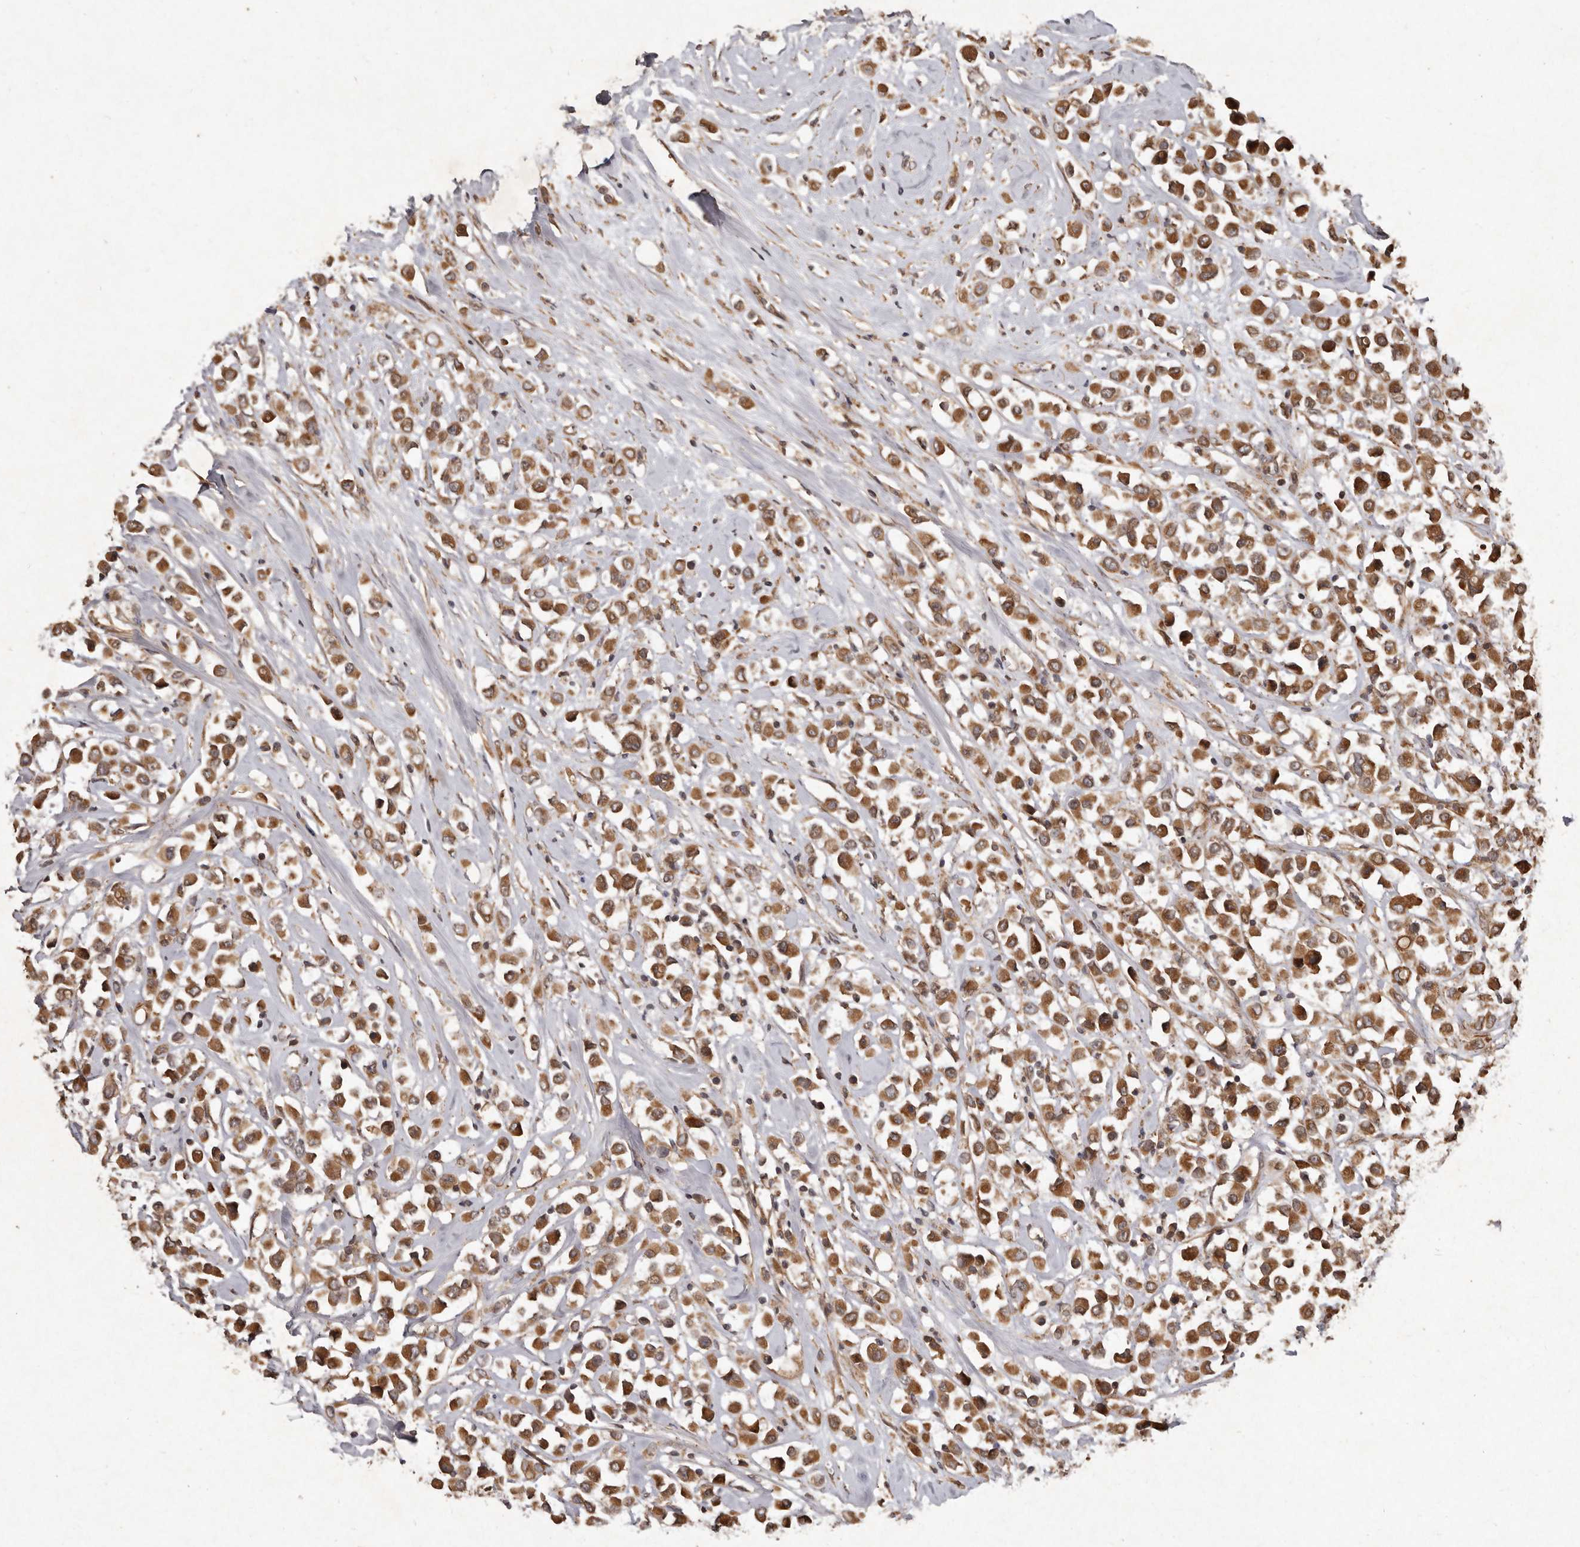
{"staining": {"intensity": "moderate", "quantity": ">75%", "location": "cytoplasmic/membranous"}, "tissue": "breast cancer", "cell_type": "Tumor cells", "image_type": "cancer", "snomed": [{"axis": "morphology", "description": "Duct carcinoma"}, {"axis": "topography", "description": "Breast"}], "caption": "Breast cancer tissue shows moderate cytoplasmic/membranous staining in about >75% of tumor cells, visualized by immunohistochemistry. The staining was performed using DAB (3,3'-diaminobenzidine), with brown indicating positive protein expression. Nuclei are stained blue with hematoxylin.", "gene": "SEMA3A", "patient": {"sex": "female", "age": 61}}